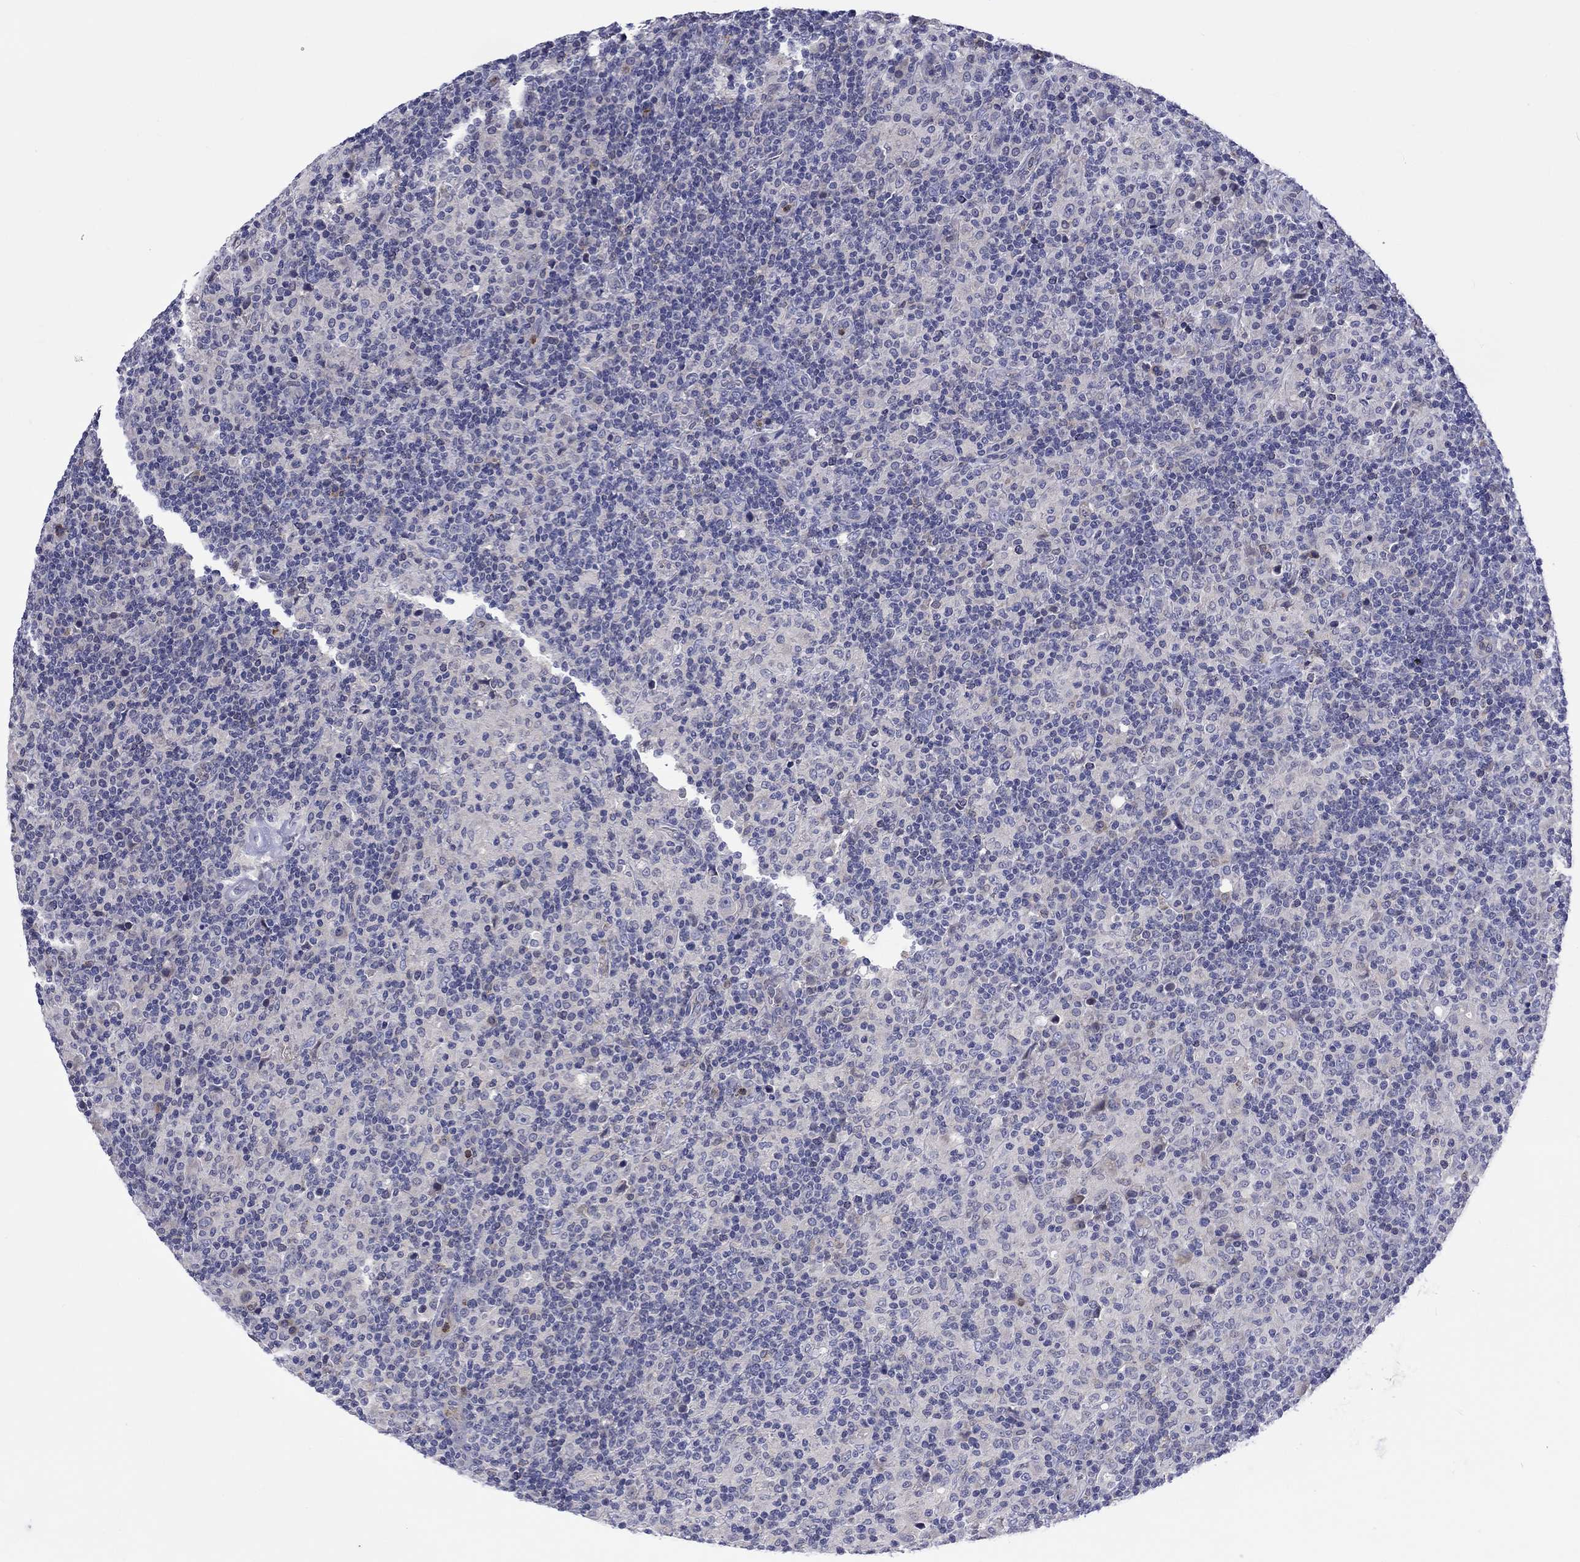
{"staining": {"intensity": "negative", "quantity": "none", "location": "none"}, "tissue": "lymphoma", "cell_type": "Tumor cells", "image_type": "cancer", "snomed": [{"axis": "morphology", "description": "Hodgkin's disease, NOS"}, {"axis": "topography", "description": "Lymph node"}], "caption": "This is an immunohistochemistry (IHC) histopathology image of human lymphoma. There is no expression in tumor cells.", "gene": "ABCG4", "patient": {"sex": "male", "age": 70}}